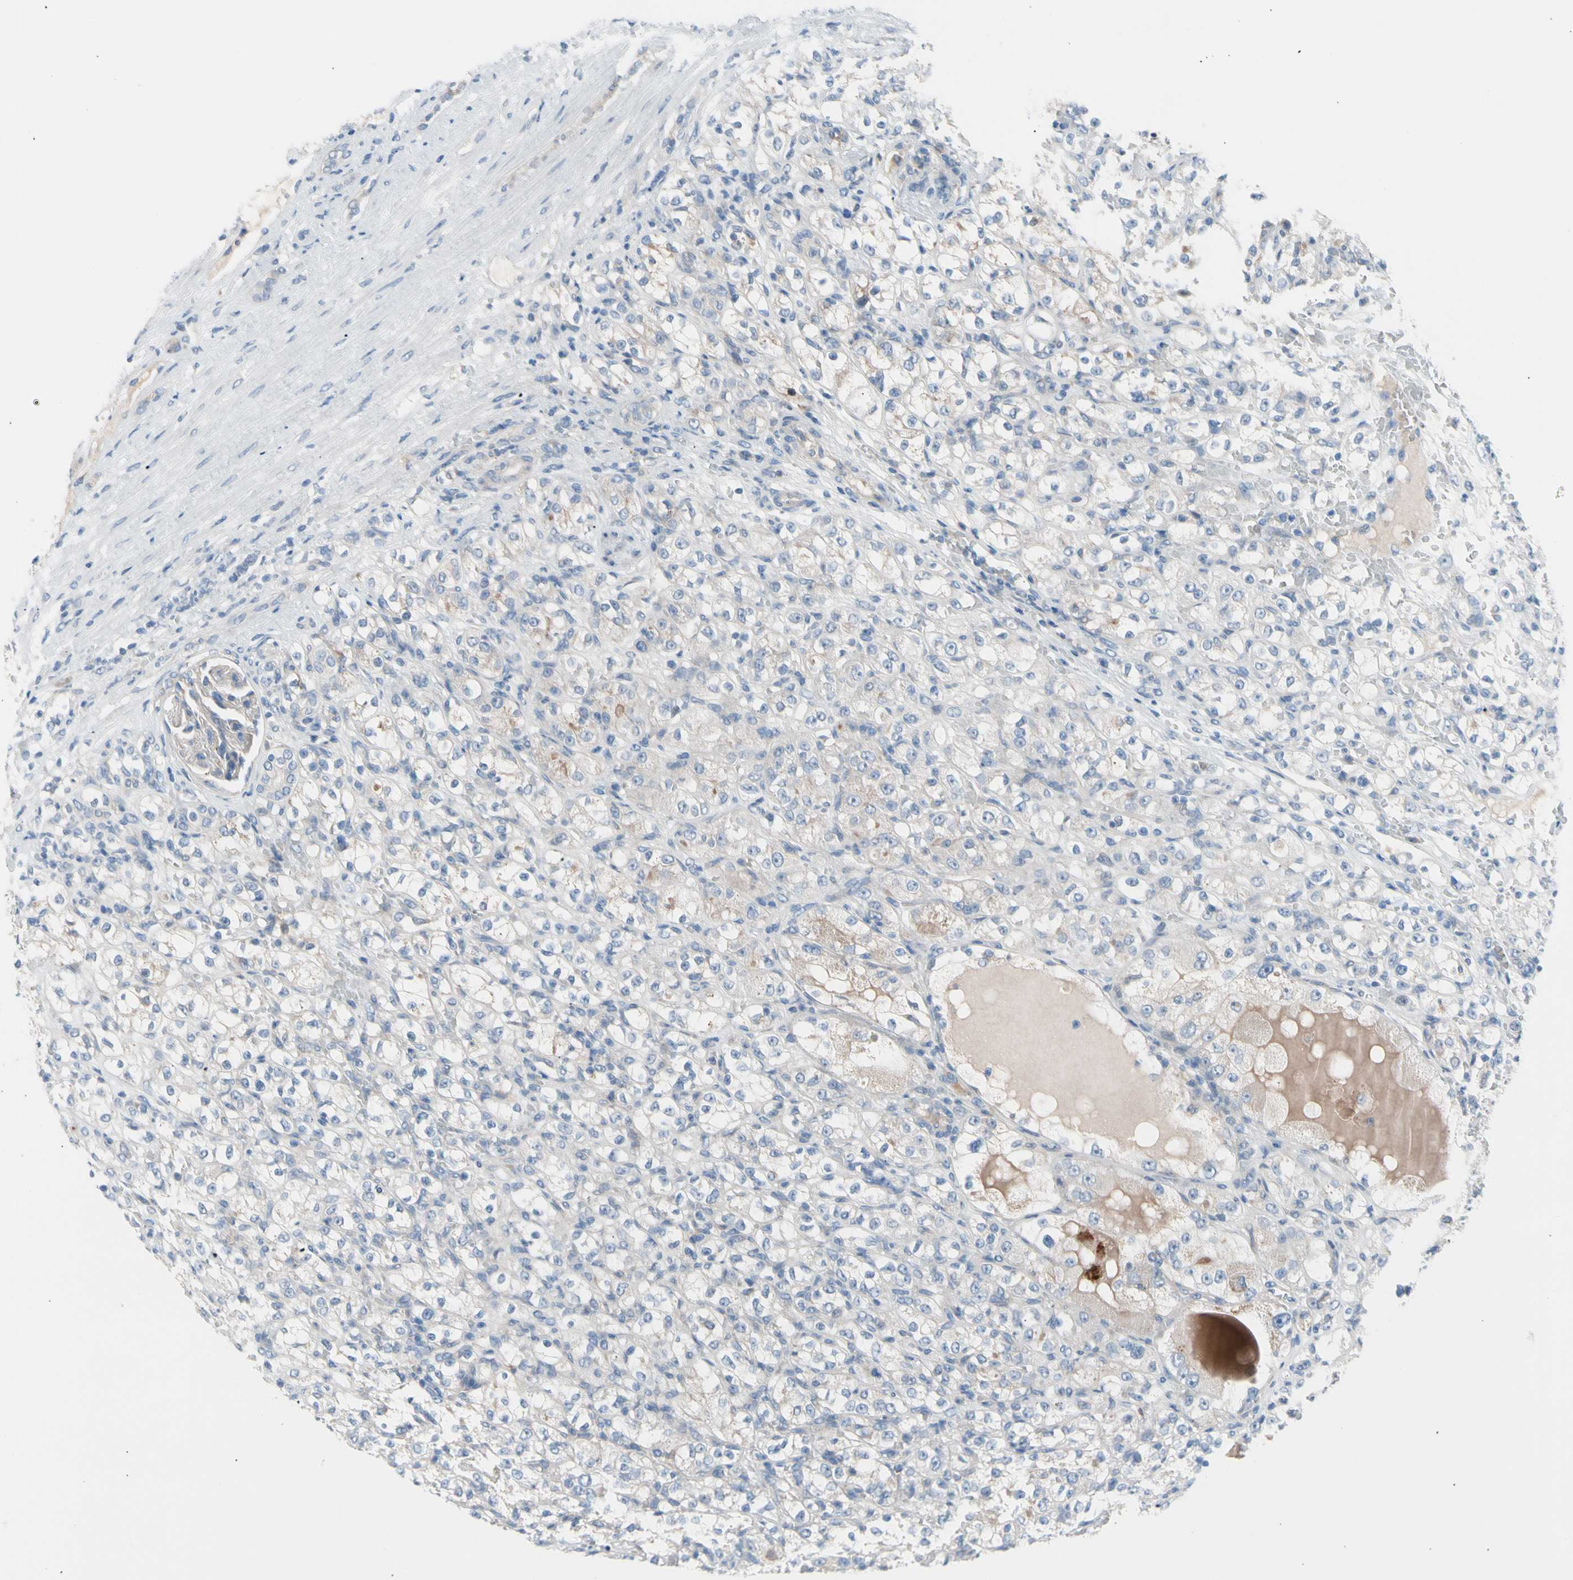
{"staining": {"intensity": "weak", "quantity": "<25%", "location": "cytoplasmic/membranous"}, "tissue": "renal cancer", "cell_type": "Tumor cells", "image_type": "cancer", "snomed": [{"axis": "morphology", "description": "Normal tissue, NOS"}, {"axis": "morphology", "description": "Adenocarcinoma, NOS"}, {"axis": "topography", "description": "Kidney"}], "caption": "Immunohistochemistry image of neoplastic tissue: renal adenocarcinoma stained with DAB (3,3'-diaminobenzidine) exhibits no significant protein expression in tumor cells.", "gene": "CASQ1", "patient": {"sex": "male", "age": 61}}